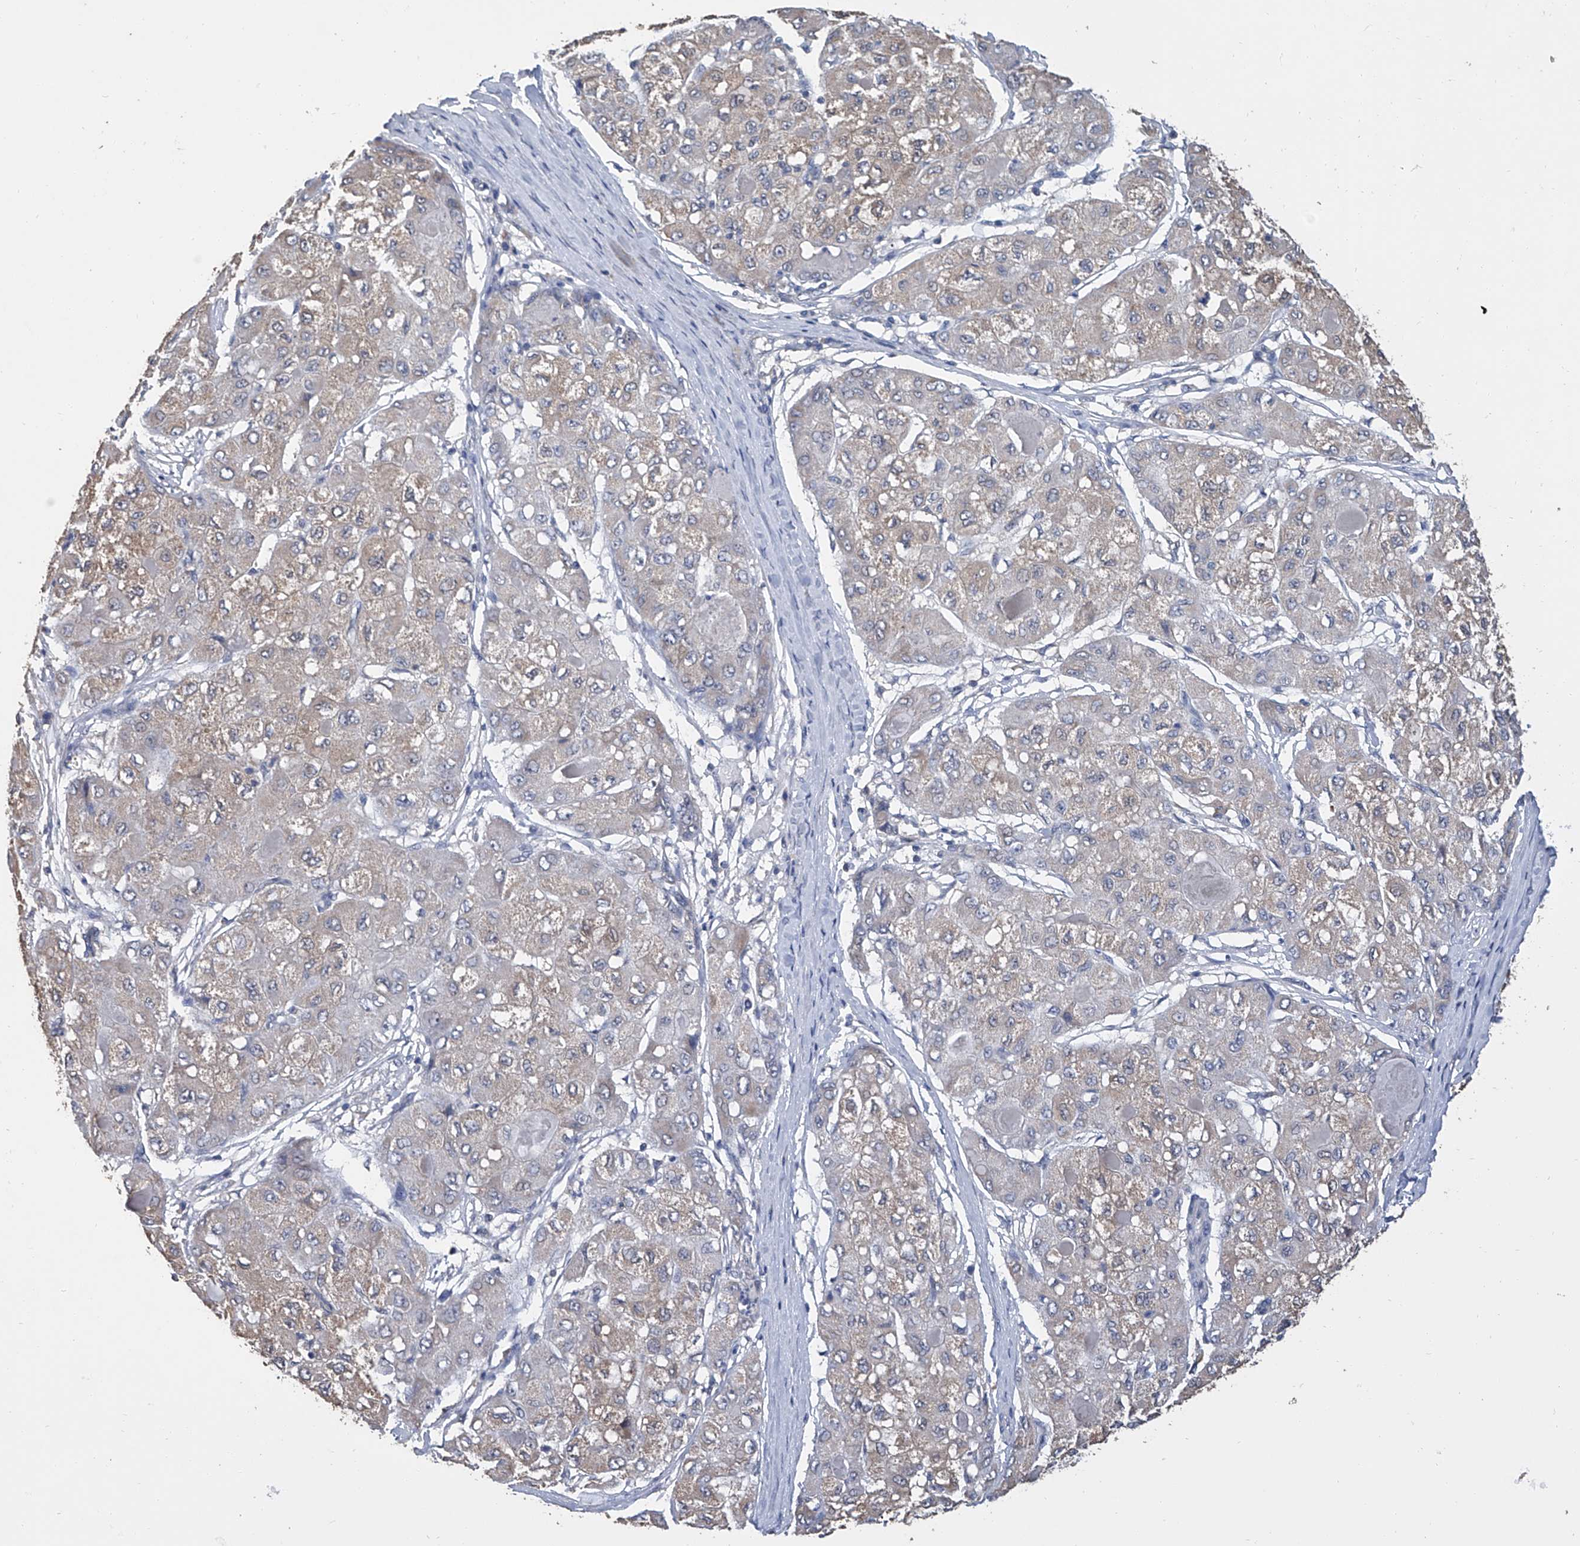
{"staining": {"intensity": "weak", "quantity": "<25%", "location": "cytoplasmic/membranous"}, "tissue": "liver cancer", "cell_type": "Tumor cells", "image_type": "cancer", "snomed": [{"axis": "morphology", "description": "Carcinoma, Hepatocellular, NOS"}, {"axis": "topography", "description": "Liver"}], "caption": "Liver cancer (hepatocellular carcinoma) stained for a protein using IHC shows no staining tumor cells.", "gene": "GPT", "patient": {"sex": "male", "age": 80}}